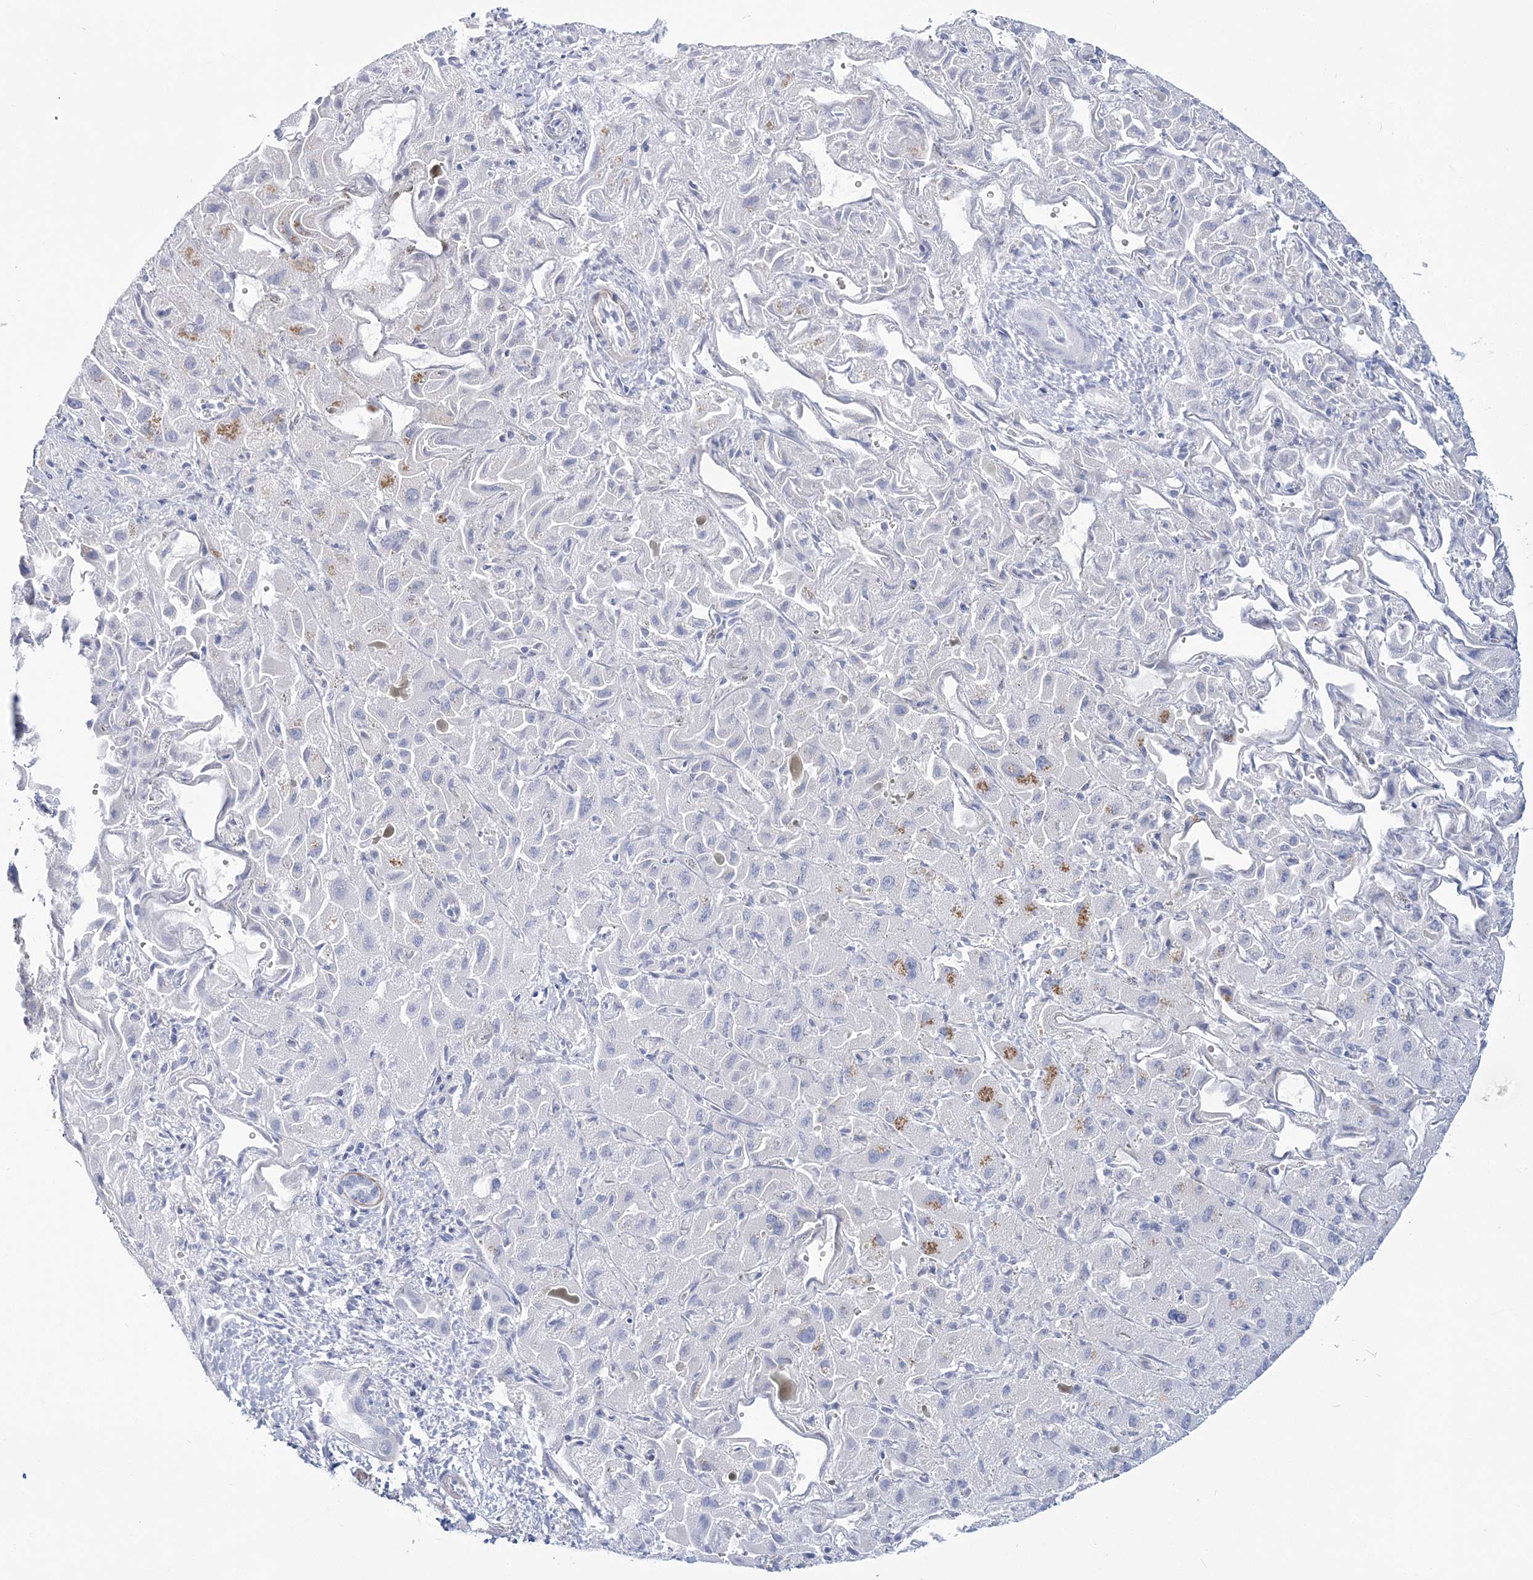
{"staining": {"intensity": "negative", "quantity": "none", "location": "none"}, "tissue": "liver cancer", "cell_type": "Tumor cells", "image_type": "cancer", "snomed": [{"axis": "morphology", "description": "Cholangiocarcinoma"}, {"axis": "topography", "description": "Liver"}], "caption": "Tumor cells are negative for brown protein staining in liver cancer.", "gene": "ADGB", "patient": {"sex": "female", "age": 52}}